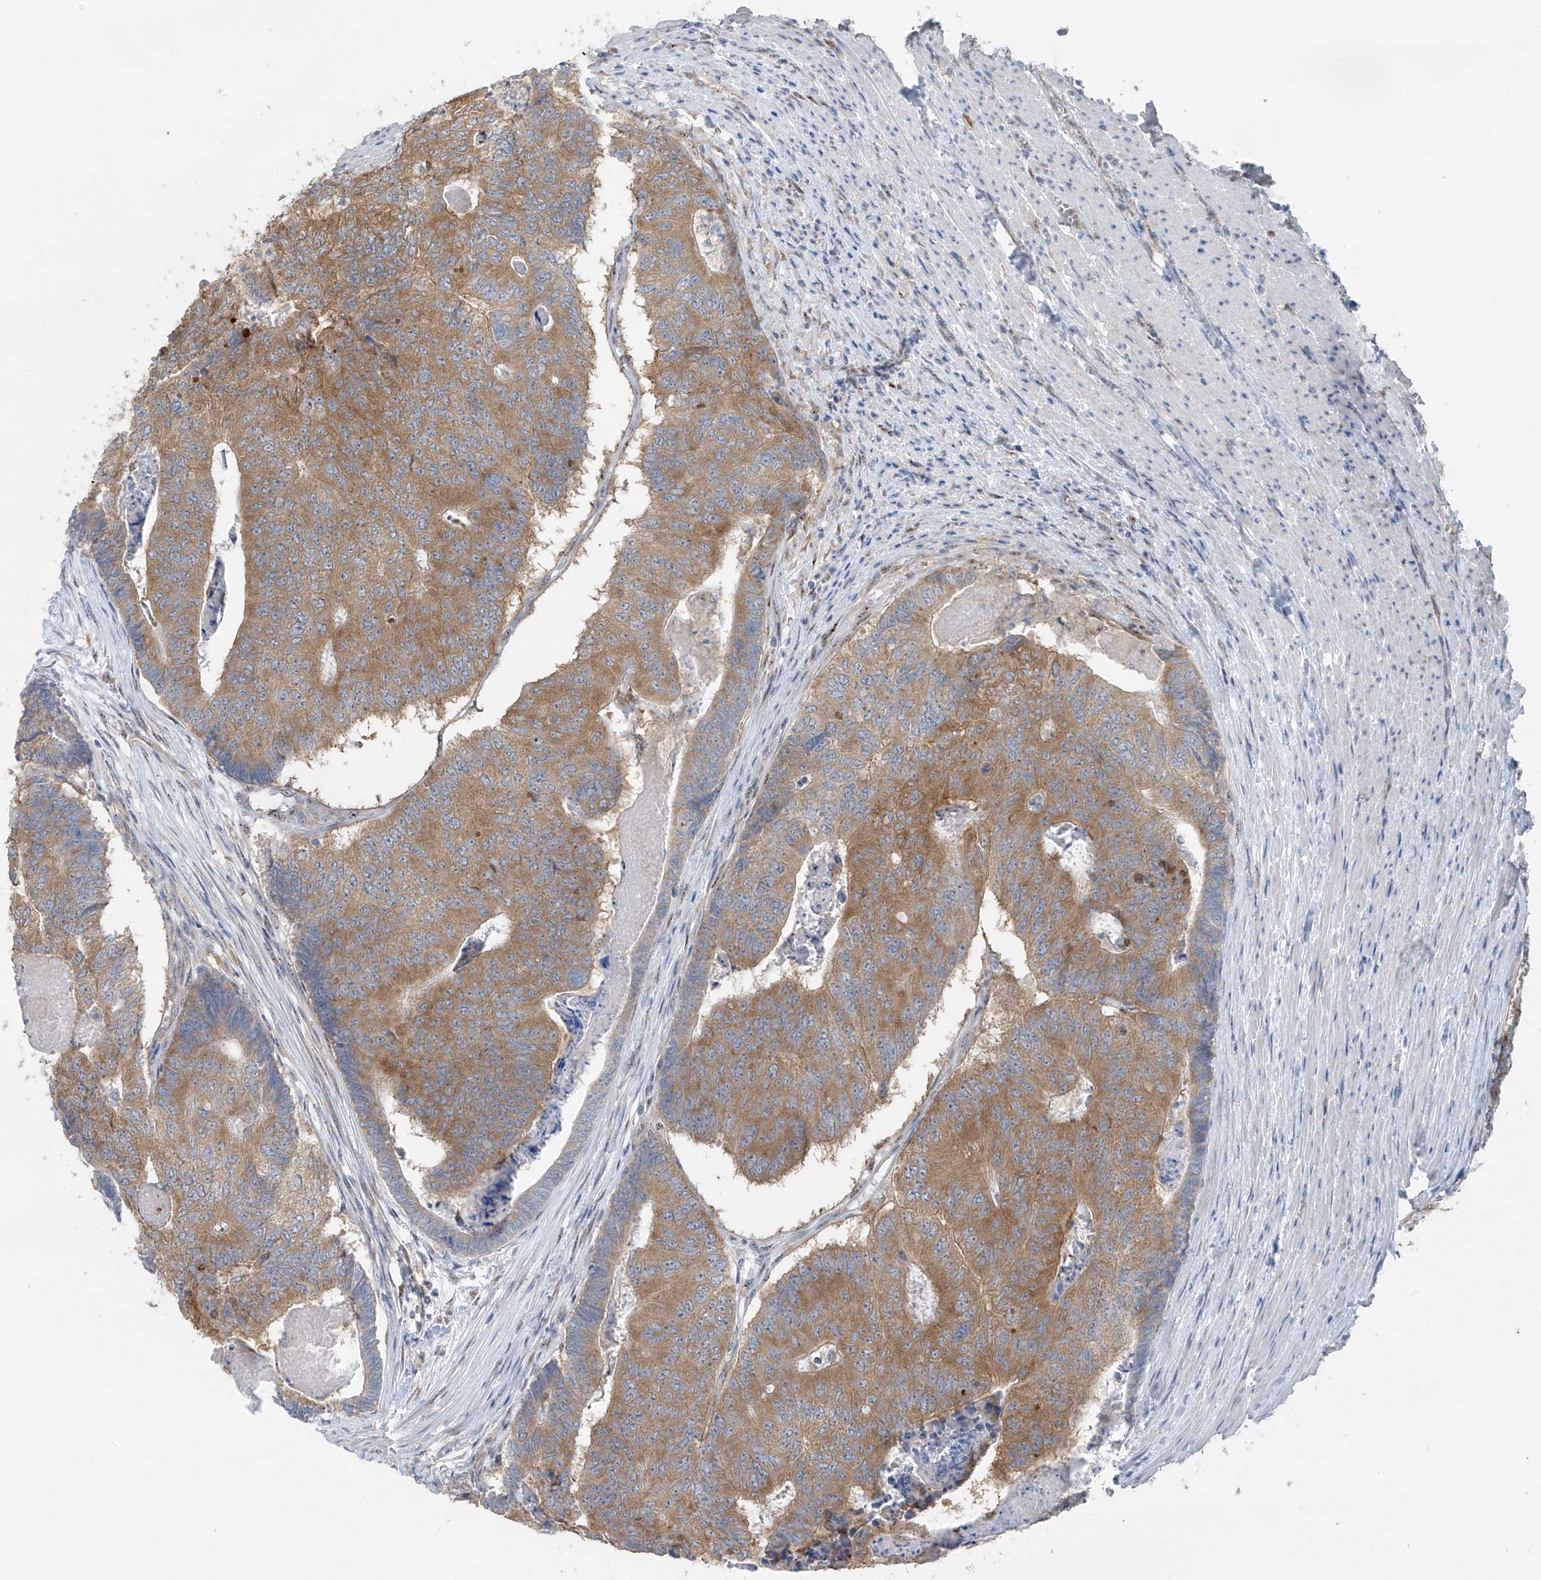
{"staining": {"intensity": "moderate", "quantity": ">75%", "location": "cytoplasmic/membranous"}, "tissue": "colorectal cancer", "cell_type": "Tumor cells", "image_type": "cancer", "snomed": [{"axis": "morphology", "description": "Adenocarcinoma, NOS"}, {"axis": "topography", "description": "Colon"}], "caption": "The image shows immunohistochemical staining of colorectal cancer. There is moderate cytoplasmic/membranous expression is present in about >75% of tumor cells.", "gene": "RPL4", "patient": {"sex": "female", "age": 67}}